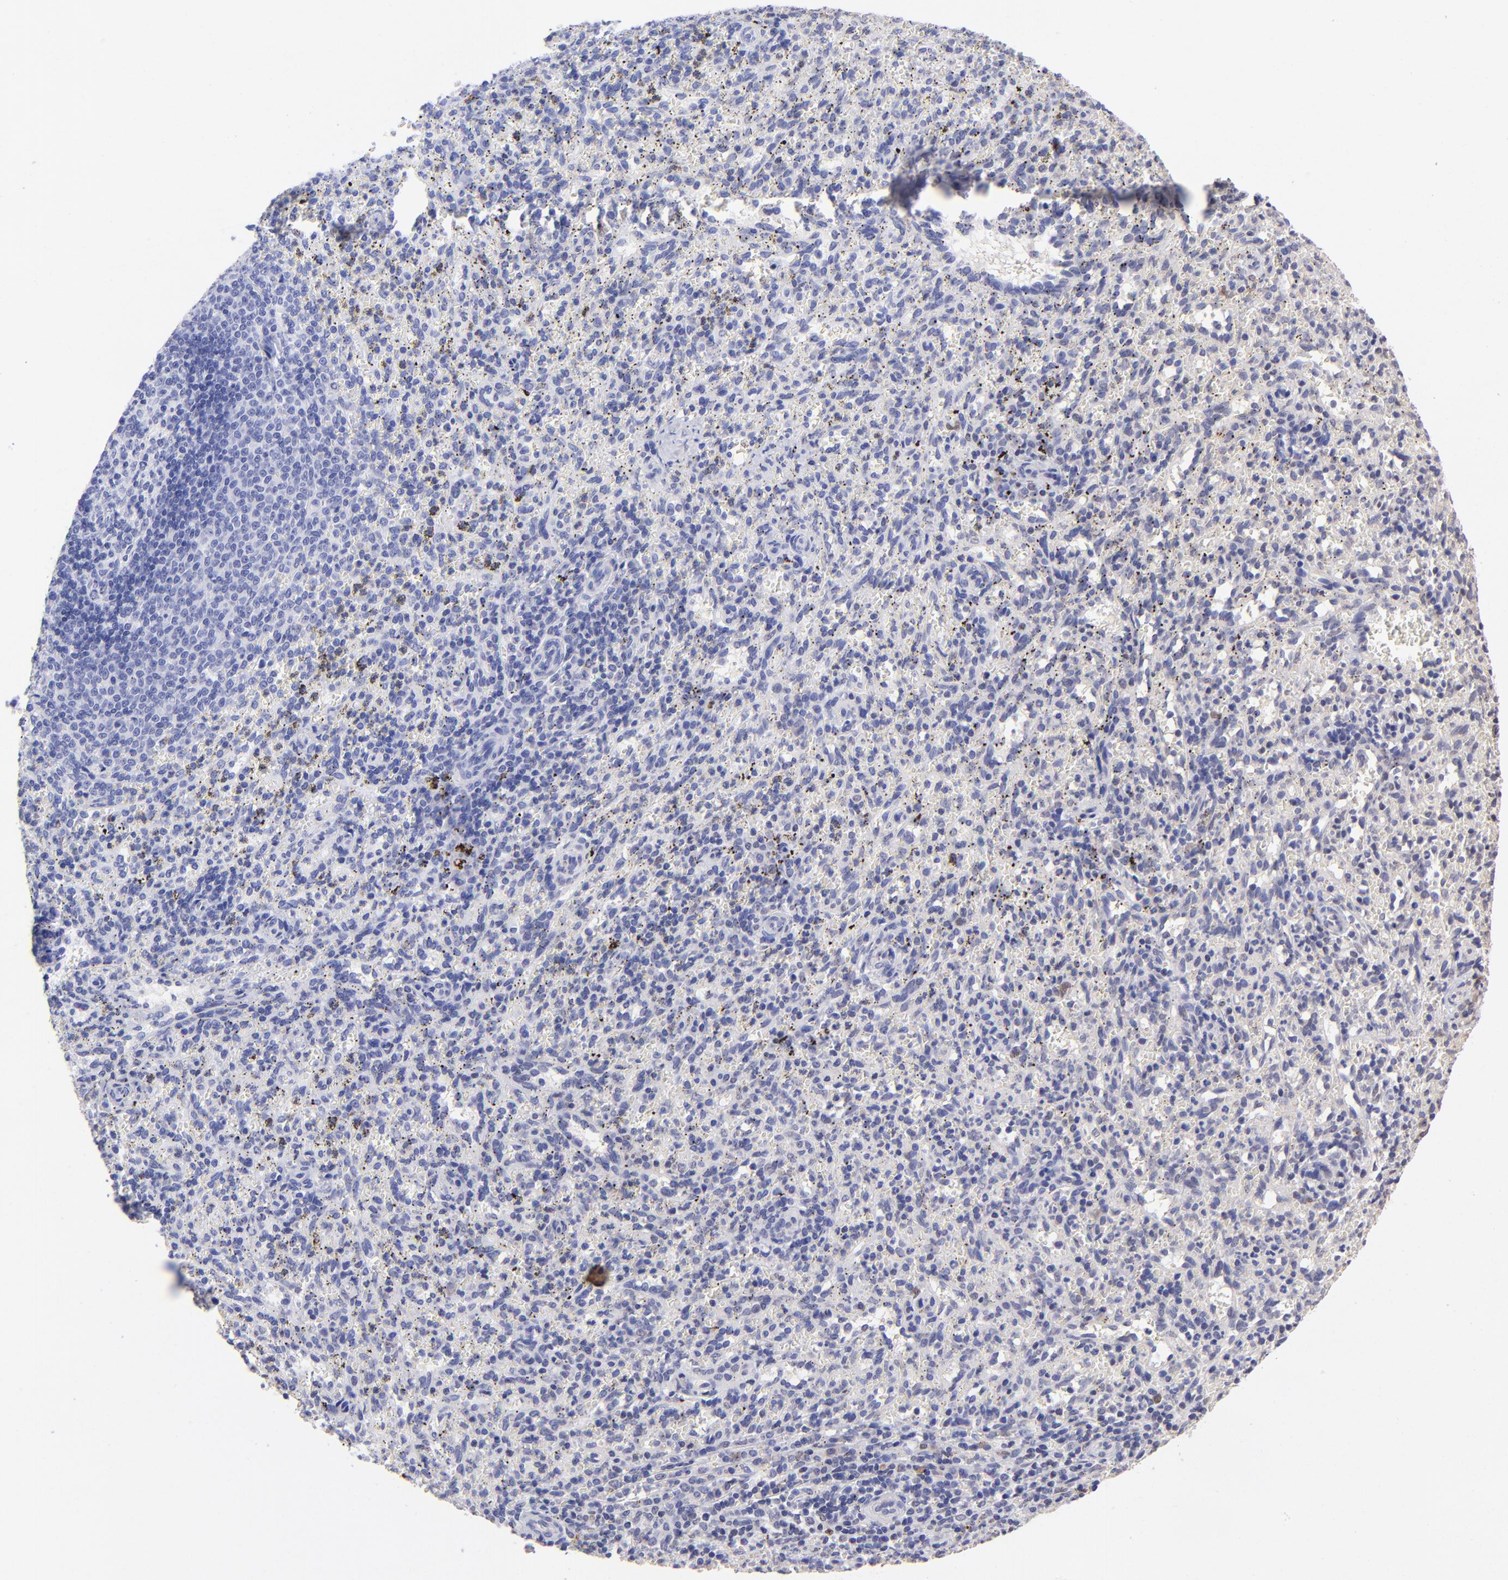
{"staining": {"intensity": "negative", "quantity": "none", "location": "none"}, "tissue": "spleen", "cell_type": "Cells in red pulp", "image_type": "normal", "snomed": [{"axis": "morphology", "description": "Normal tissue, NOS"}, {"axis": "topography", "description": "Spleen"}], "caption": "The micrograph demonstrates no staining of cells in red pulp in unremarkable spleen.", "gene": "DNMT1", "patient": {"sex": "female", "age": 10}}